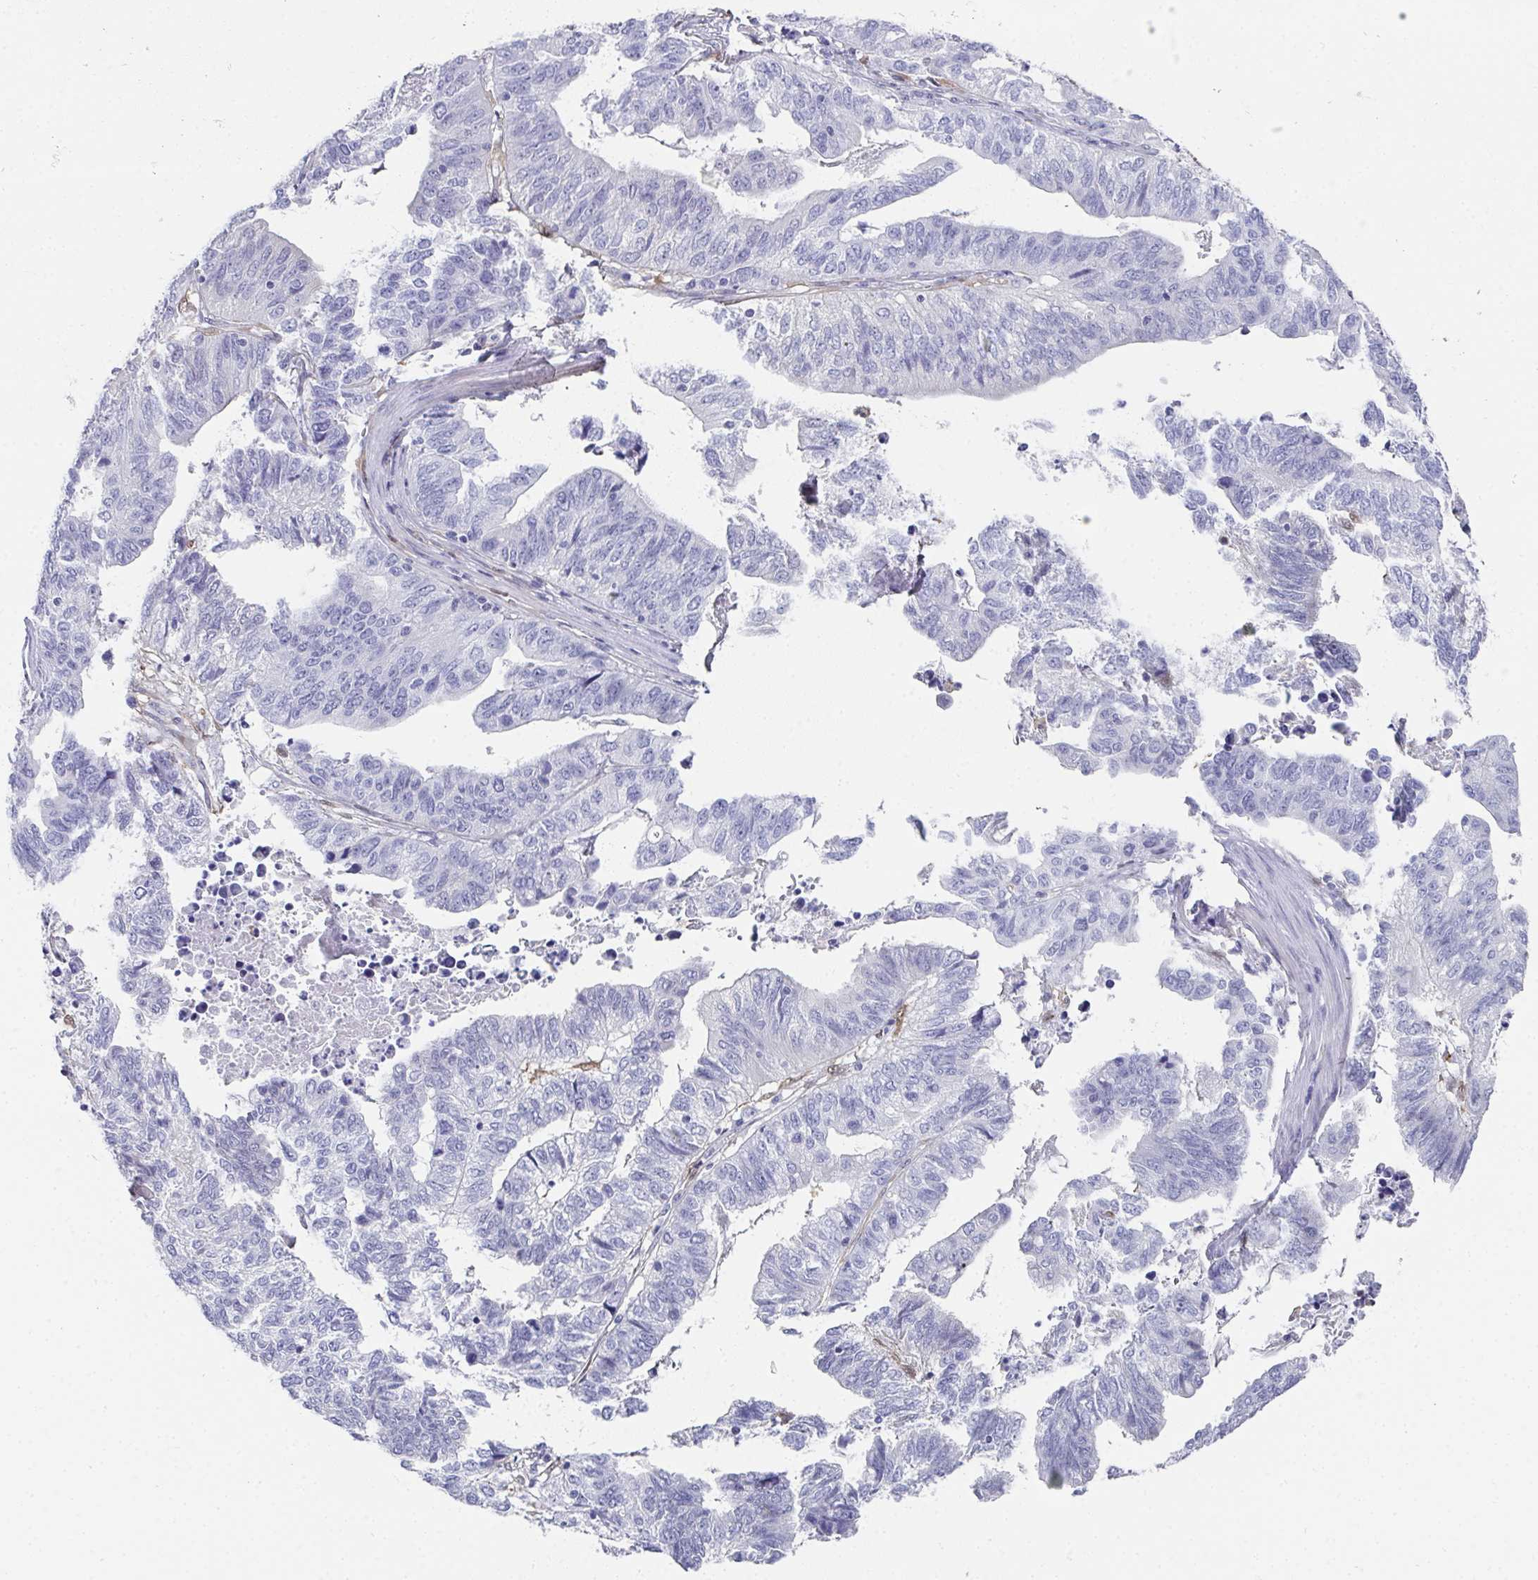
{"staining": {"intensity": "negative", "quantity": "none", "location": "none"}, "tissue": "stomach cancer", "cell_type": "Tumor cells", "image_type": "cancer", "snomed": [{"axis": "morphology", "description": "Adenocarcinoma, NOS"}, {"axis": "topography", "description": "Stomach, upper"}], "caption": "Immunohistochemistry of human stomach adenocarcinoma exhibits no staining in tumor cells.", "gene": "RBP1", "patient": {"sex": "female", "age": 67}}